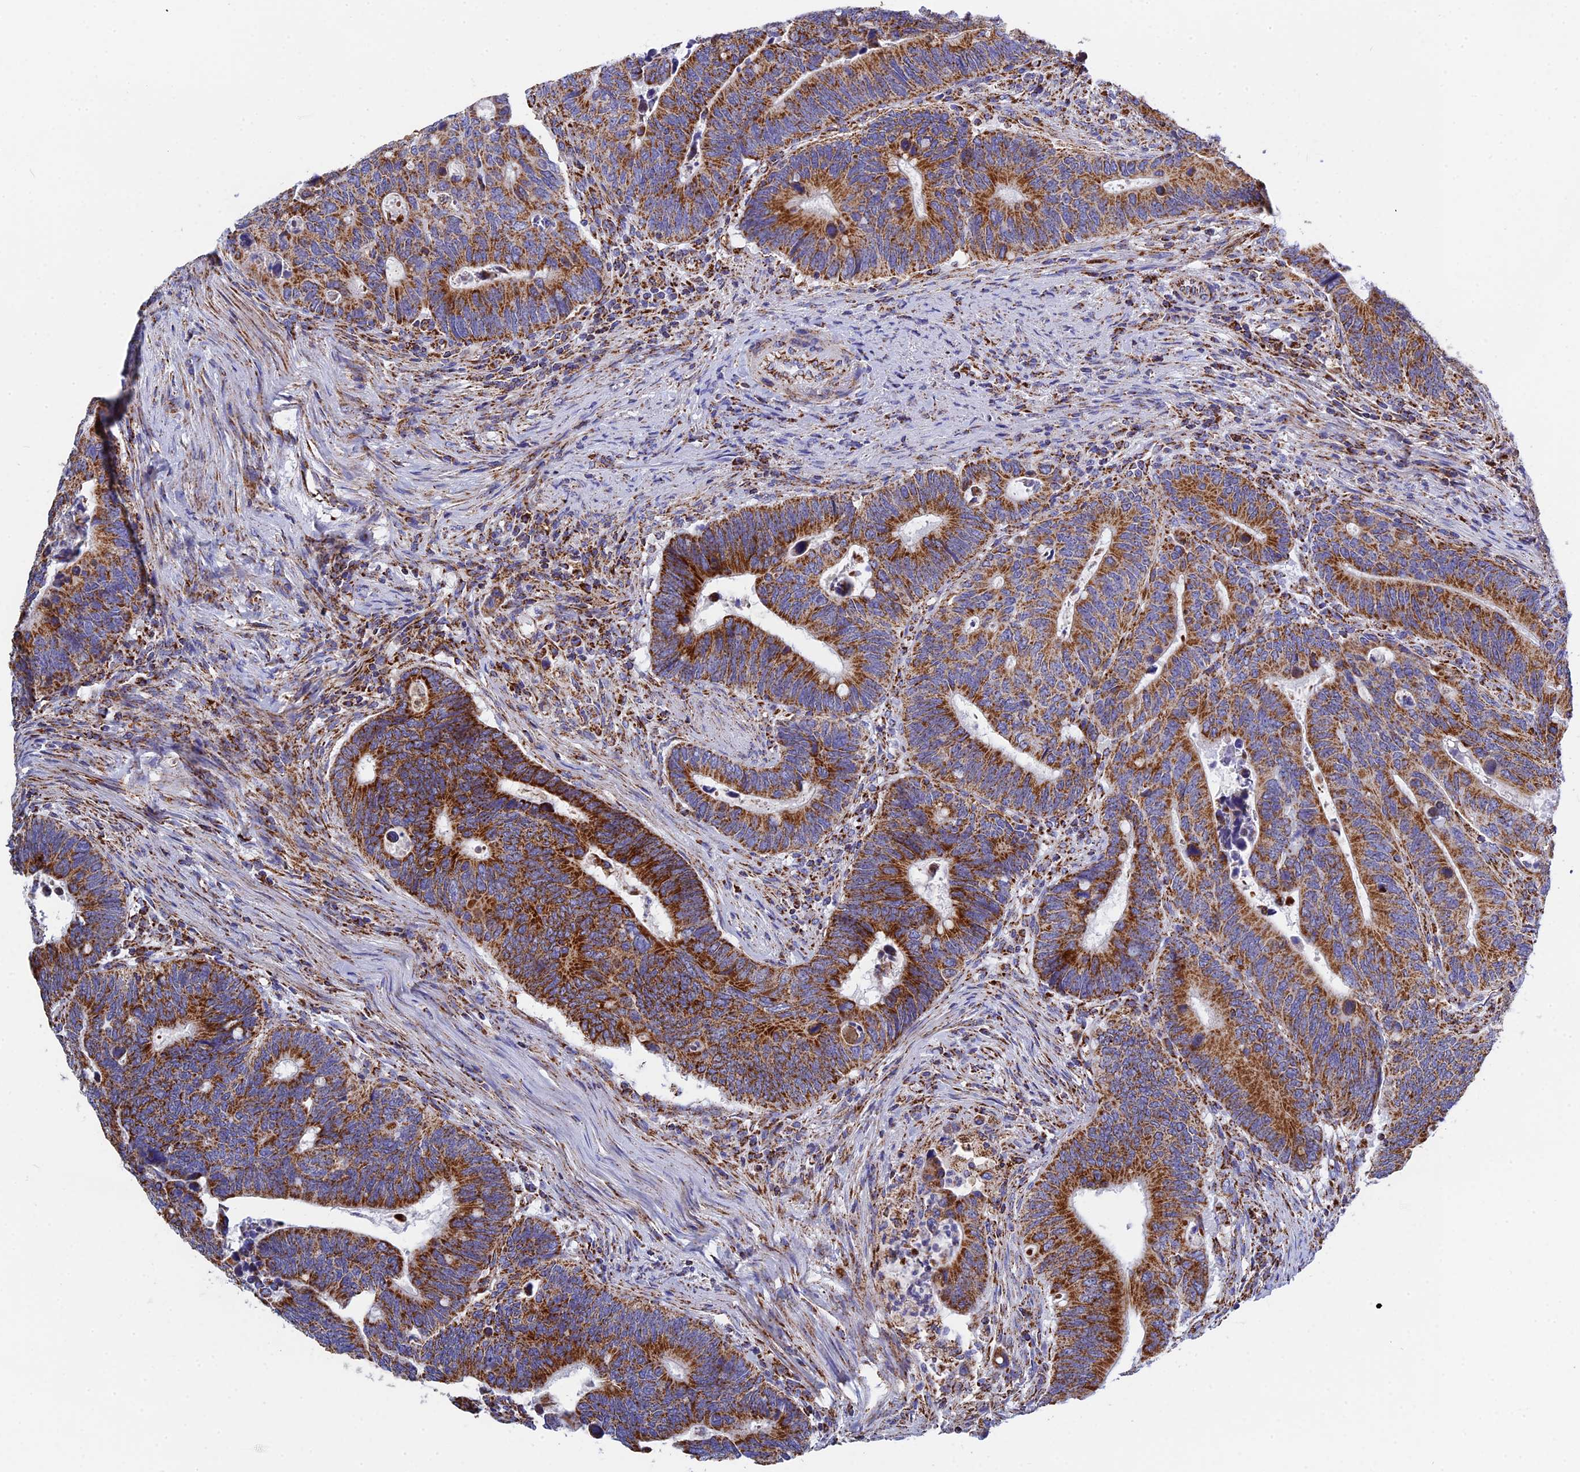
{"staining": {"intensity": "strong", "quantity": ">75%", "location": "cytoplasmic/membranous"}, "tissue": "colorectal cancer", "cell_type": "Tumor cells", "image_type": "cancer", "snomed": [{"axis": "morphology", "description": "Adenocarcinoma, NOS"}, {"axis": "topography", "description": "Colon"}], "caption": "Immunohistochemical staining of human colorectal cancer reveals high levels of strong cytoplasmic/membranous positivity in about >75% of tumor cells. (Stains: DAB (3,3'-diaminobenzidine) in brown, nuclei in blue, Microscopy: brightfield microscopy at high magnification).", "gene": "NDUFA5", "patient": {"sex": "male", "age": 87}}